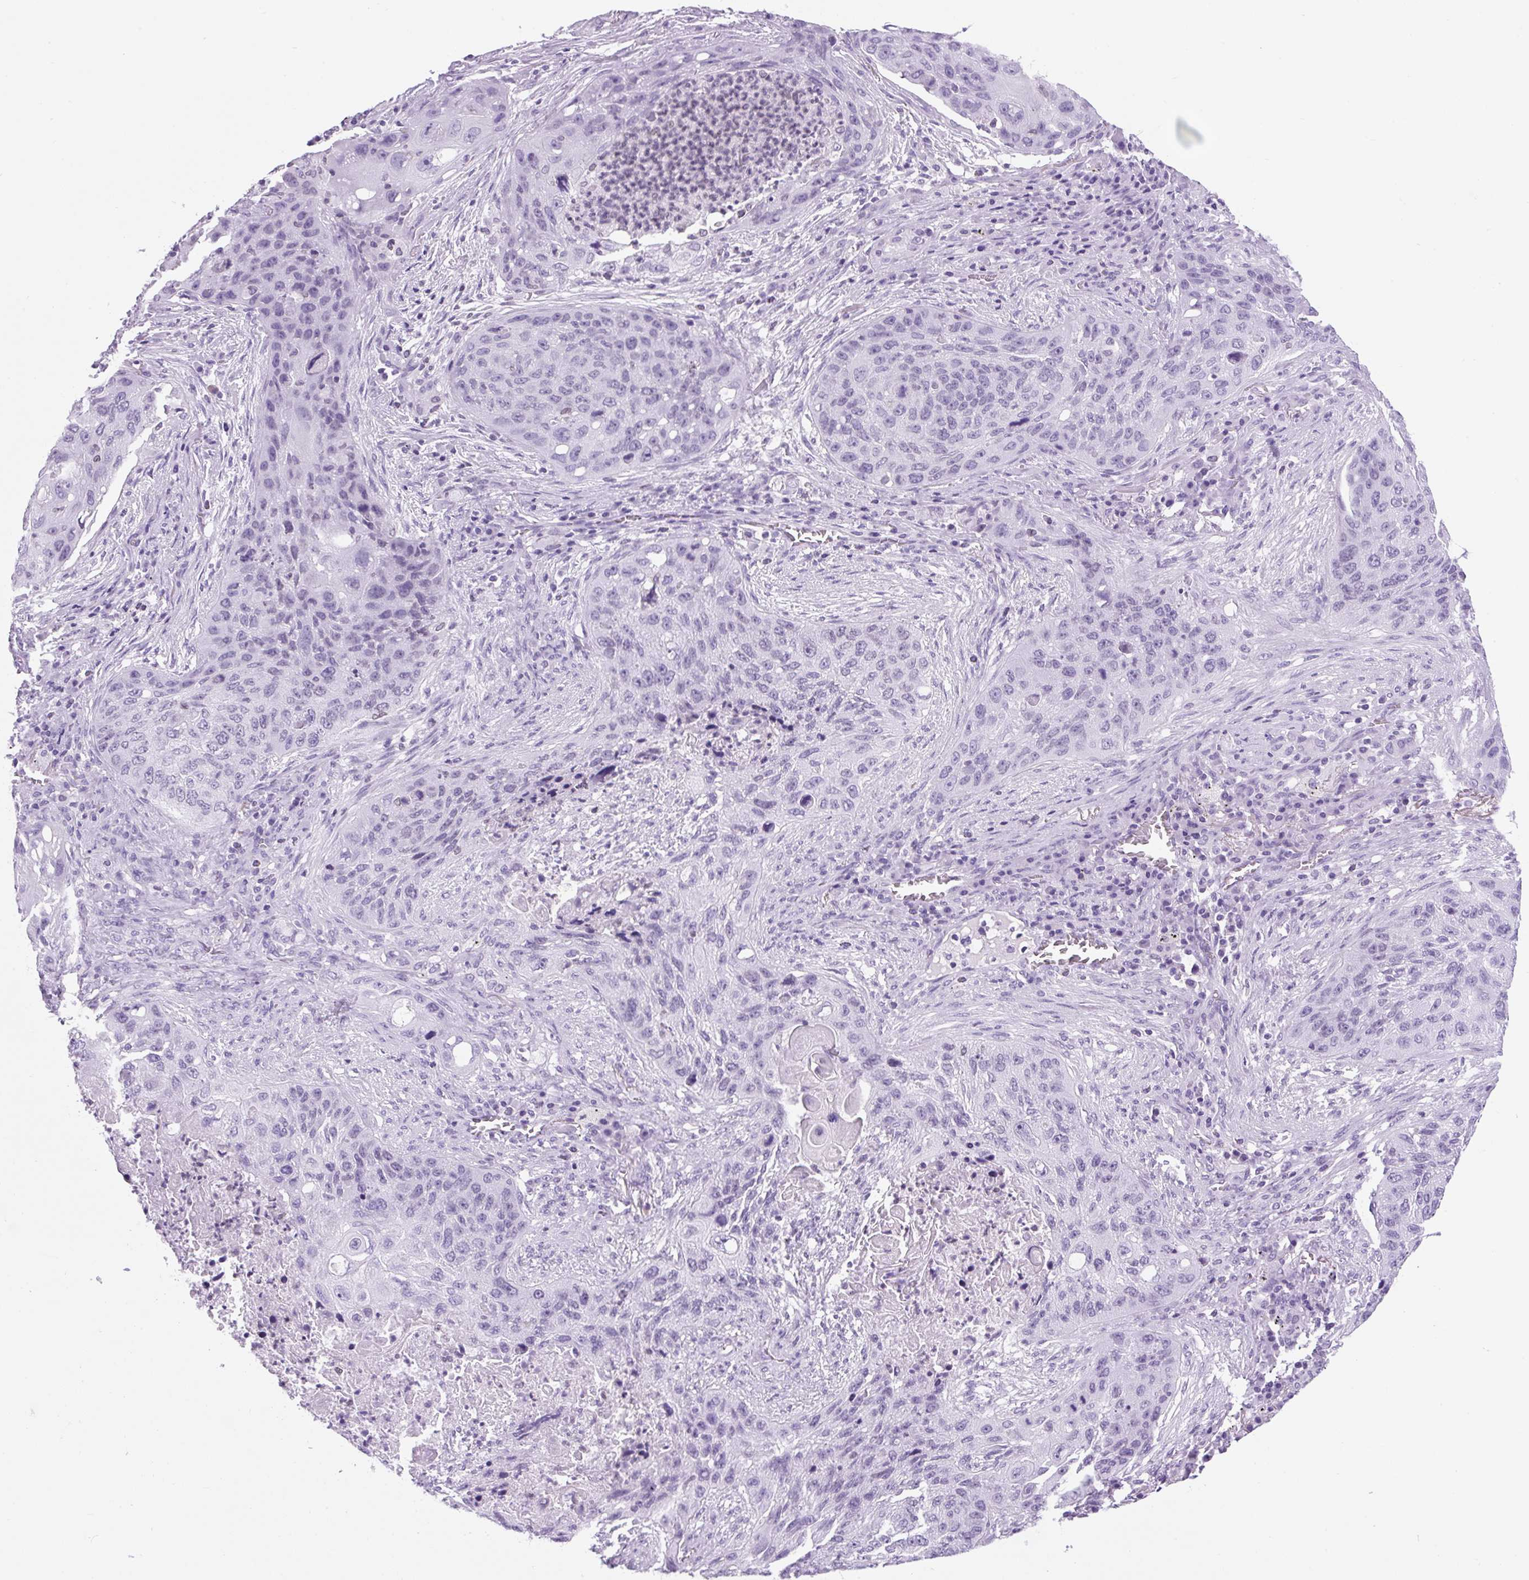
{"staining": {"intensity": "negative", "quantity": "none", "location": "none"}, "tissue": "lung cancer", "cell_type": "Tumor cells", "image_type": "cancer", "snomed": [{"axis": "morphology", "description": "Squamous cell carcinoma, NOS"}, {"axis": "topography", "description": "Lung"}], "caption": "The image exhibits no significant staining in tumor cells of lung squamous cell carcinoma.", "gene": "VPREB1", "patient": {"sex": "female", "age": 63}}